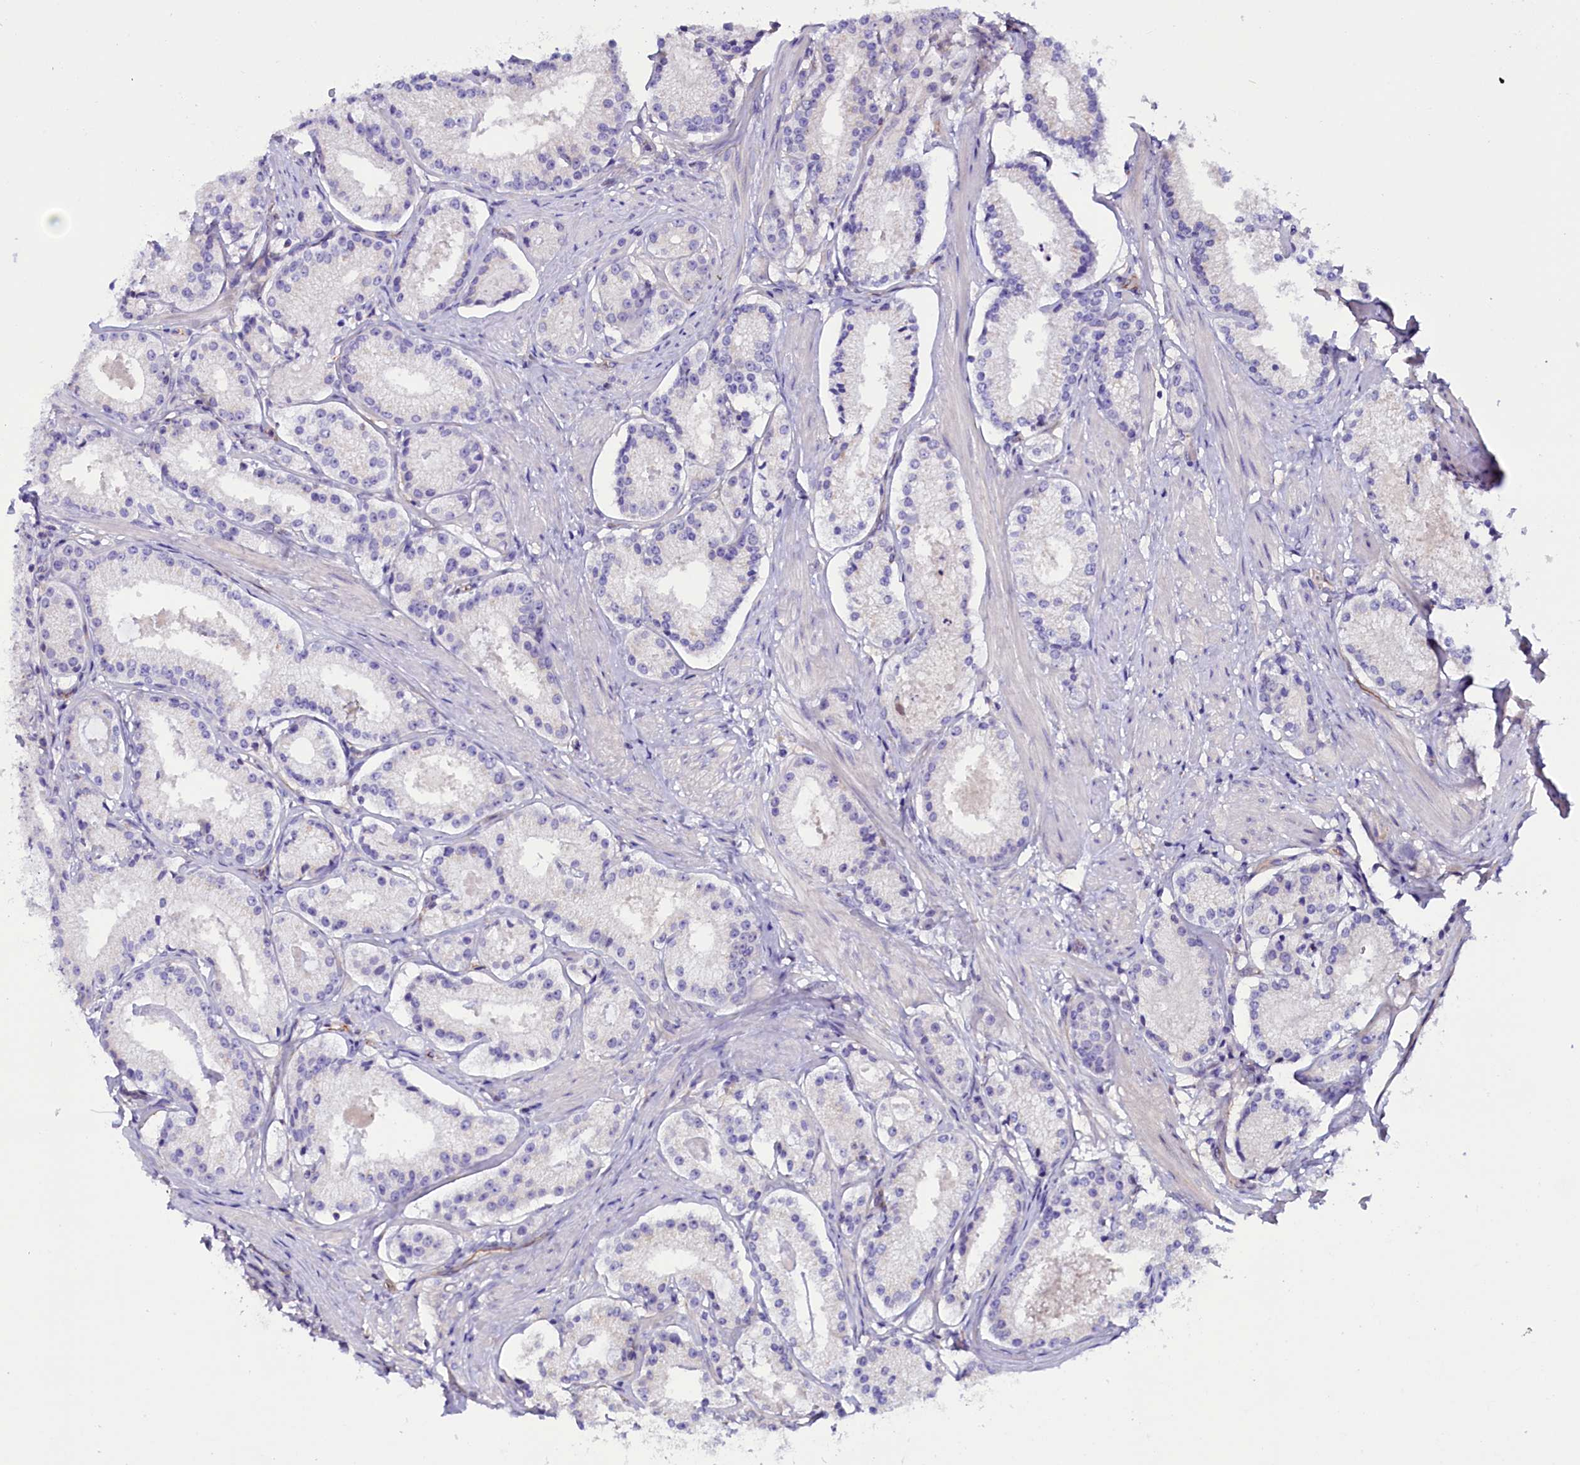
{"staining": {"intensity": "negative", "quantity": "none", "location": "none"}, "tissue": "prostate cancer", "cell_type": "Tumor cells", "image_type": "cancer", "snomed": [{"axis": "morphology", "description": "Adenocarcinoma, Low grade"}, {"axis": "topography", "description": "Prostate"}], "caption": "High magnification brightfield microscopy of low-grade adenocarcinoma (prostate) stained with DAB (brown) and counterstained with hematoxylin (blue): tumor cells show no significant expression.", "gene": "PDILT", "patient": {"sex": "male", "age": 57}}